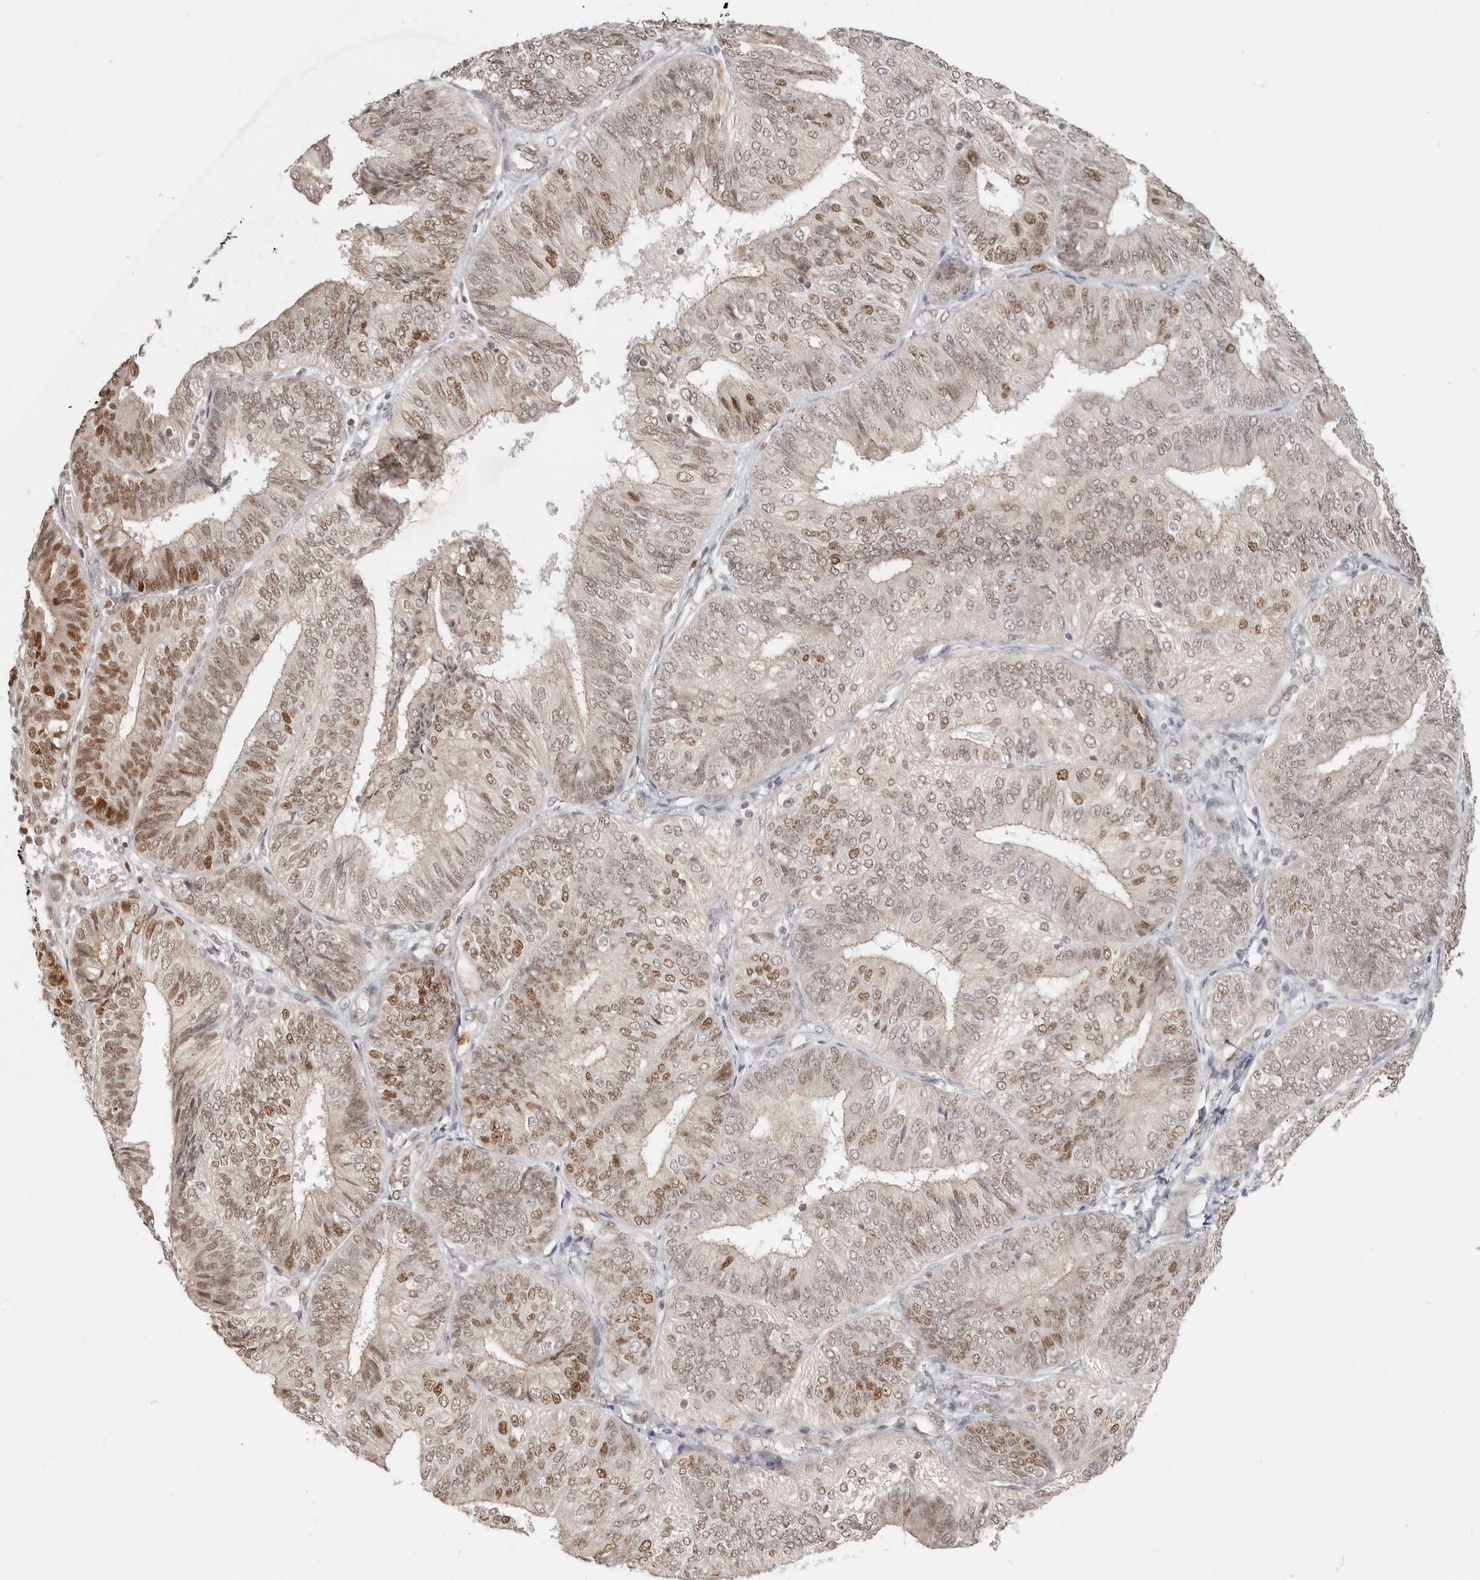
{"staining": {"intensity": "moderate", "quantity": "25%-75%", "location": "nuclear"}, "tissue": "endometrial cancer", "cell_type": "Tumor cells", "image_type": "cancer", "snomed": [{"axis": "morphology", "description": "Adenocarcinoma, NOS"}, {"axis": "topography", "description": "Endometrium"}], "caption": "Immunohistochemical staining of endometrial adenocarcinoma reveals medium levels of moderate nuclear expression in approximately 25%-75% of tumor cells. (Stains: DAB in brown, nuclei in blue, Microscopy: brightfield microscopy at high magnification).", "gene": "RFC2", "patient": {"sex": "female", "age": 58}}